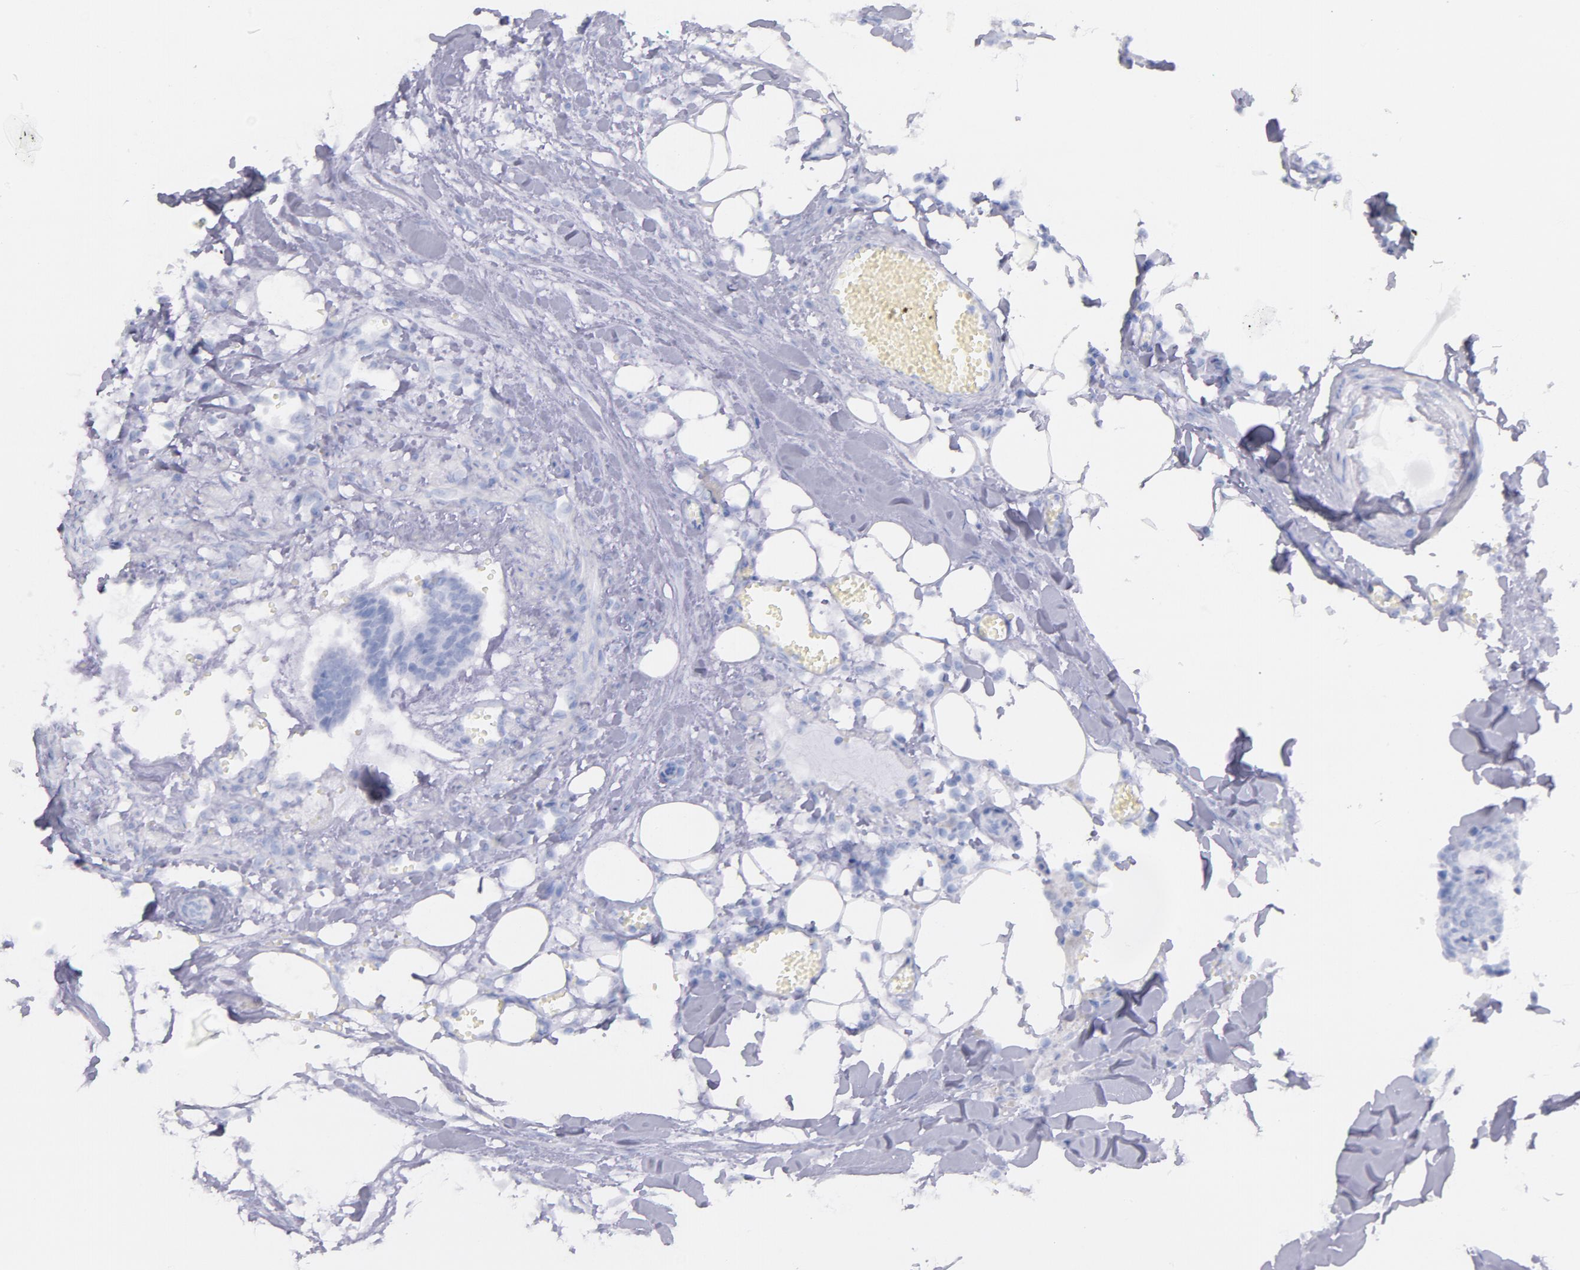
{"staining": {"intensity": "negative", "quantity": "none", "location": "none"}, "tissue": "head and neck cancer", "cell_type": "Tumor cells", "image_type": "cancer", "snomed": [{"axis": "morphology", "description": "Squamous cell carcinoma, NOS"}, {"axis": "topography", "description": "Salivary gland"}, {"axis": "topography", "description": "Head-Neck"}], "caption": "Protein analysis of head and neck cancer displays no significant expression in tumor cells.", "gene": "CD44", "patient": {"sex": "male", "age": 70}}